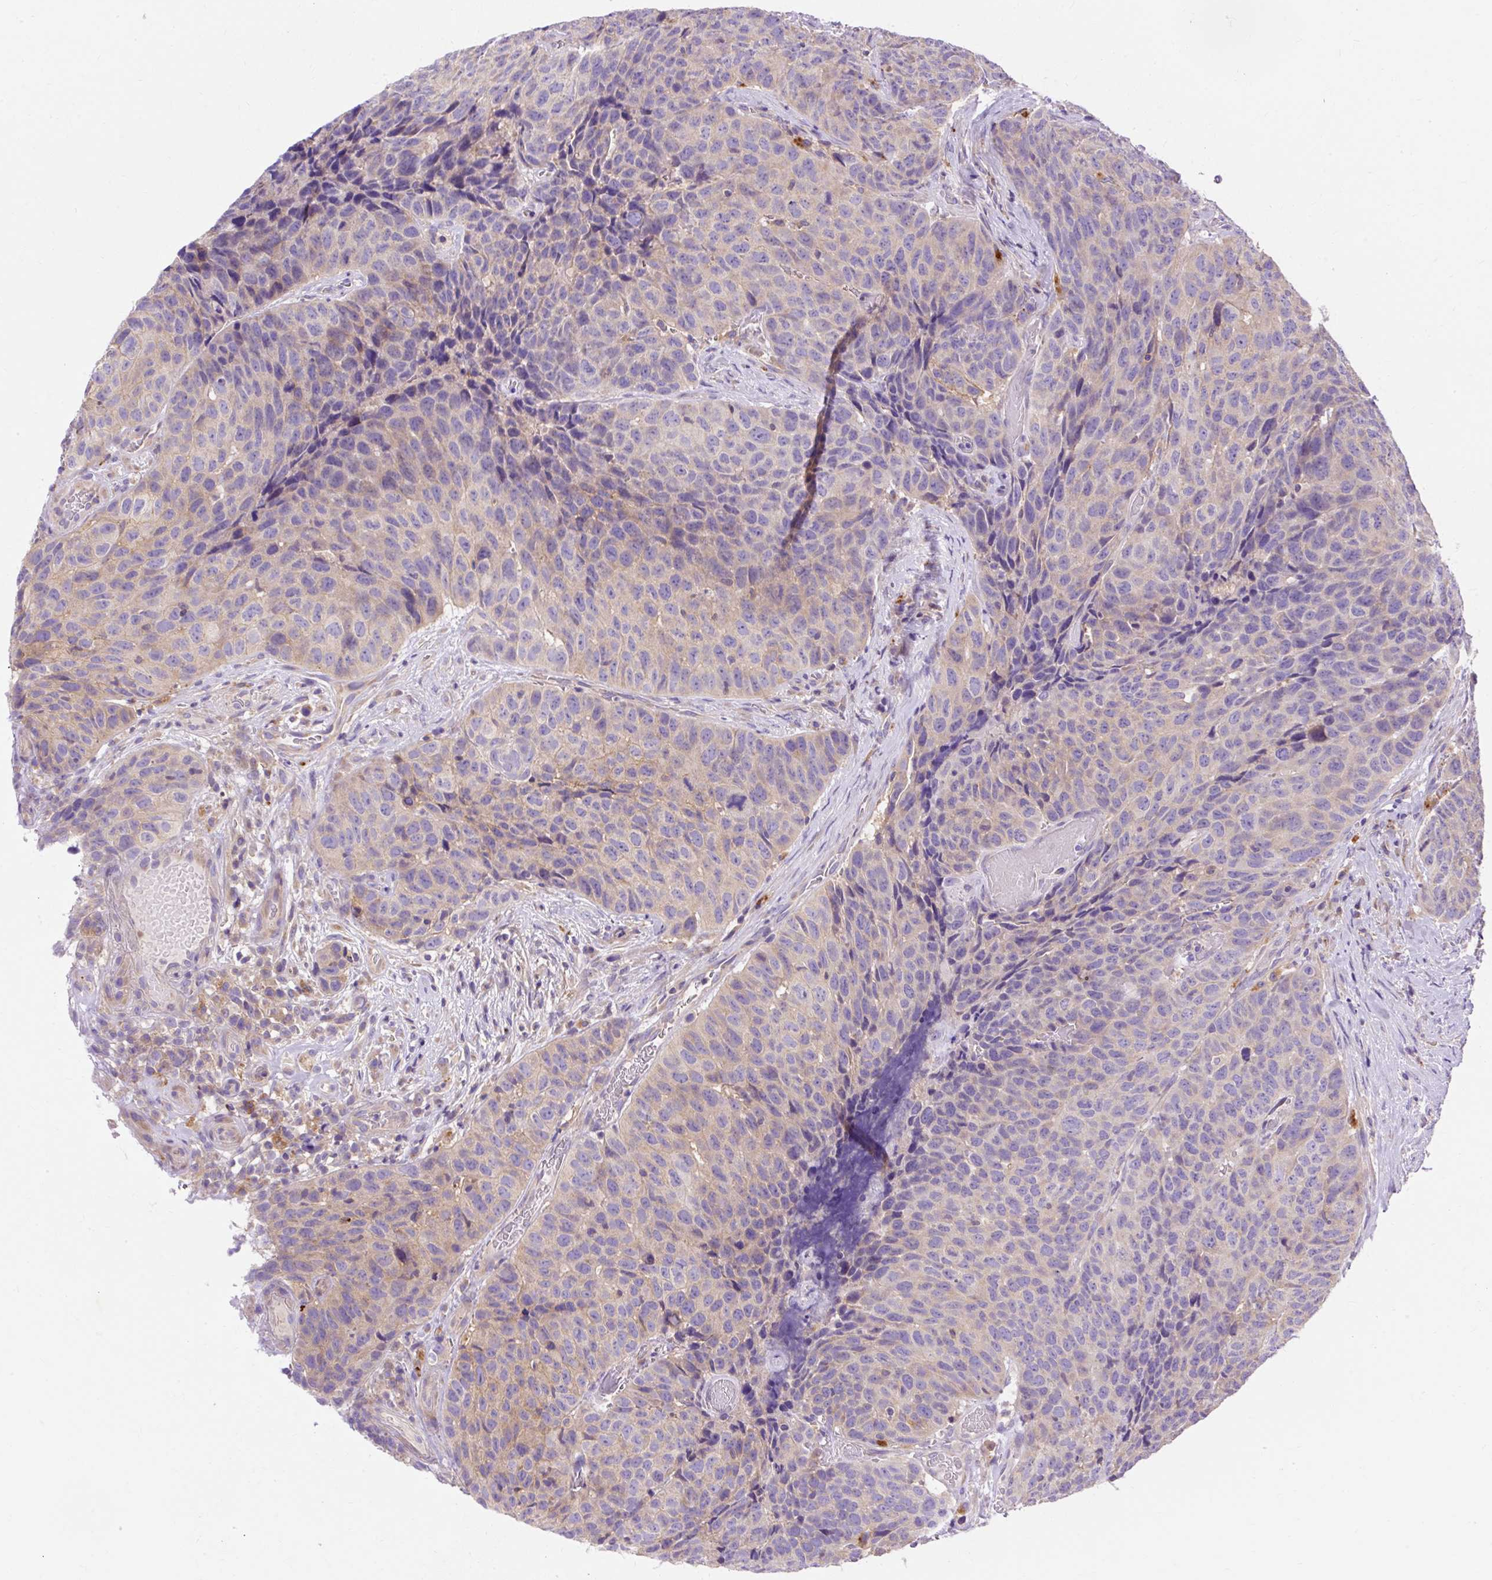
{"staining": {"intensity": "weak", "quantity": "<25%", "location": "cytoplasmic/membranous"}, "tissue": "head and neck cancer", "cell_type": "Tumor cells", "image_type": "cancer", "snomed": [{"axis": "morphology", "description": "Squamous cell carcinoma, NOS"}, {"axis": "topography", "description": "Head-Neck"}], "caption": "Immunohistochemistry image of human squamous cell carcinoma (head and neck) stained for a protein (brown), which exhibits no positivity in tumor cells. (DAB immunohistochemistry (IHC), high magnification).", "gene": "OR4K15", "patient": {"sex": "male", "age": 66}}